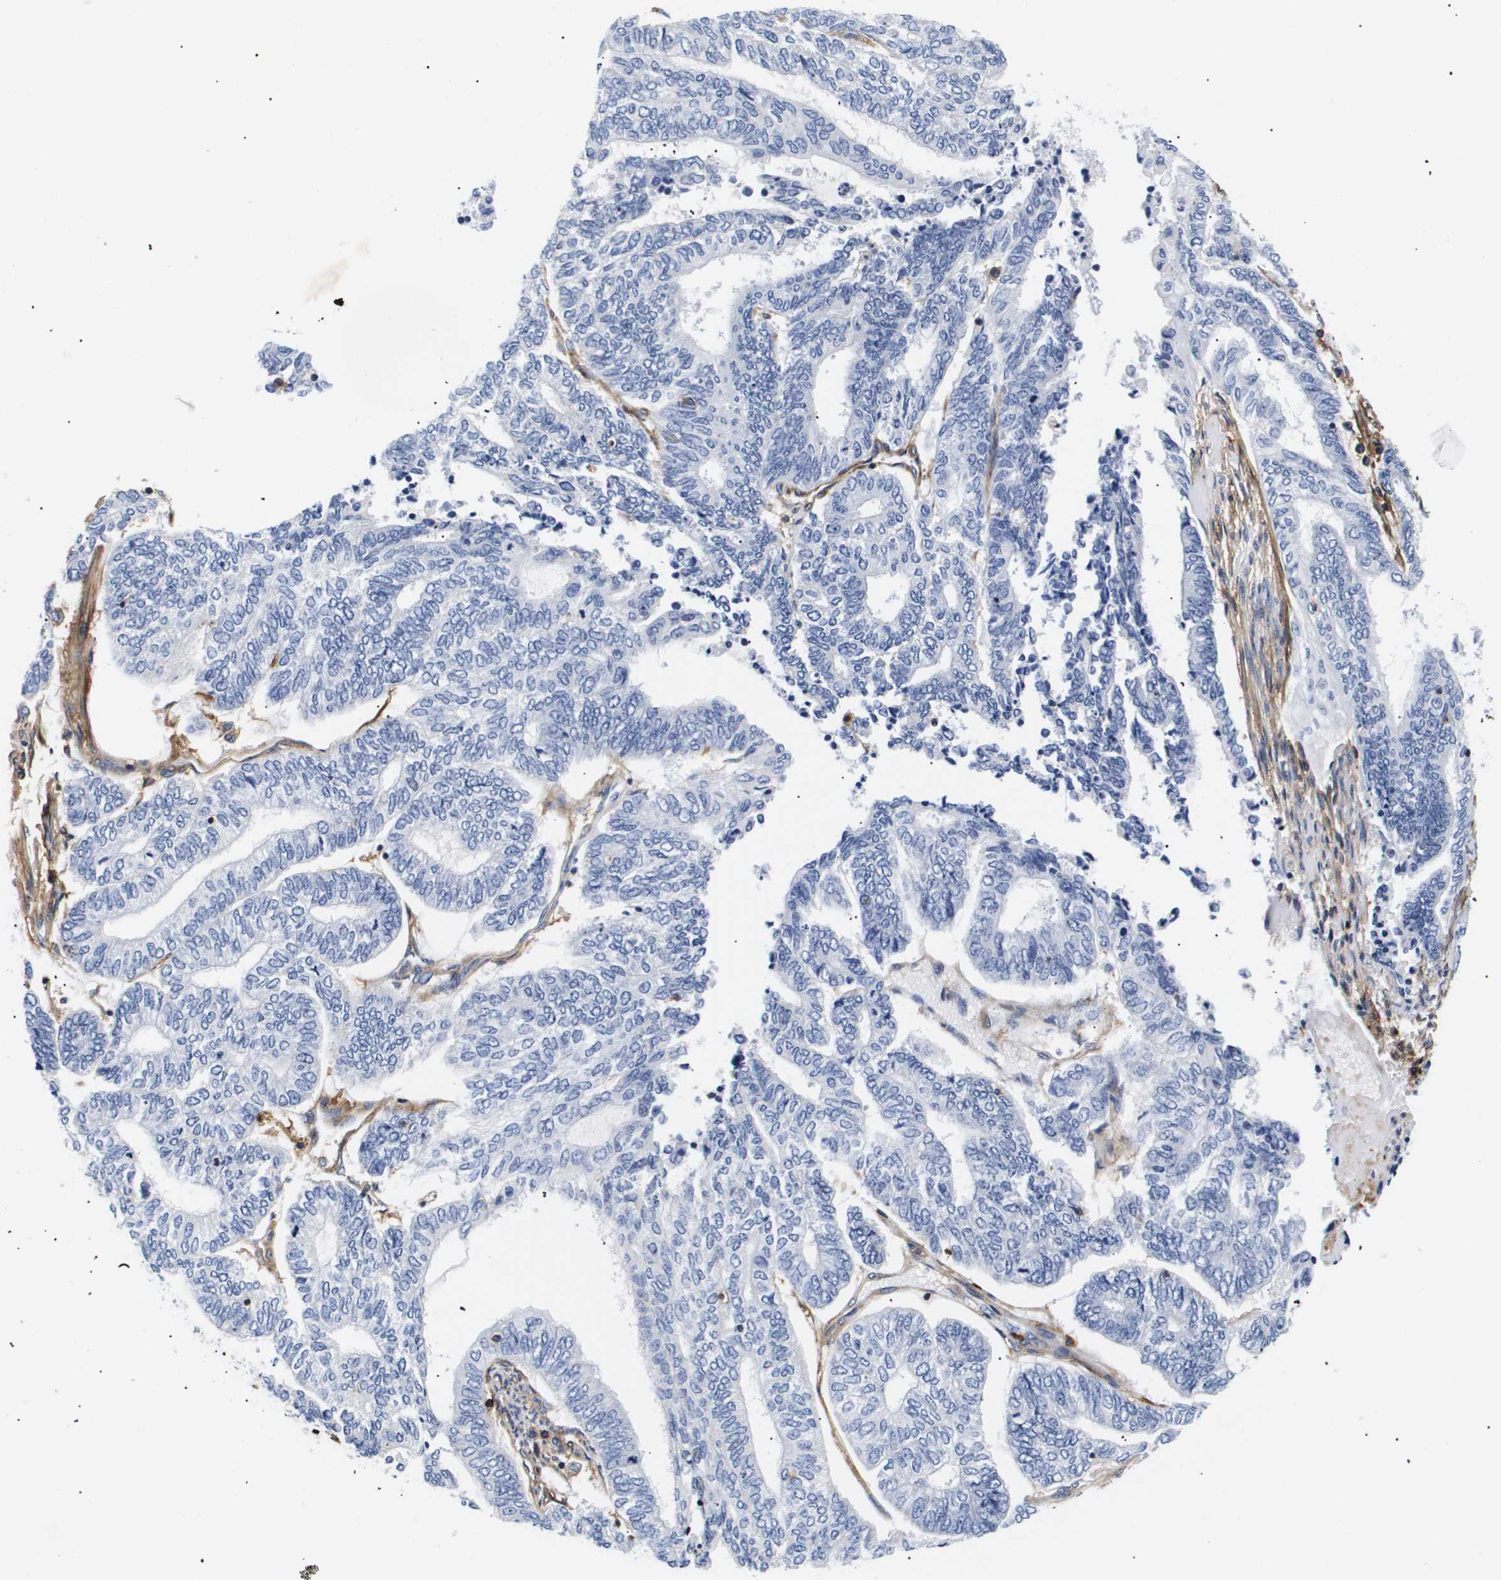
{"staining": {"intensity": "negative", "quantity": "none", "location": "none"}, "tissue": "endometrial cancer", "cell_type": "Tumor cells", "image_type": "cancer", "snomed": [{"axis": "morphology", "description": "Adenocarcinoma, NOS"}, {"axis": "topography", "description": "Uterus"}, {"axis": "topography", "description": "Endometrium"}], "caption": "An immunohistochemistry (IHC) histopathology image of adenocarcinoma (endometrial) is shown. There is no staining in tumor cells of adenocarcinoma (endometrial).", "gene": "SHD", "patient": {"sex": "female", "age": 70}}